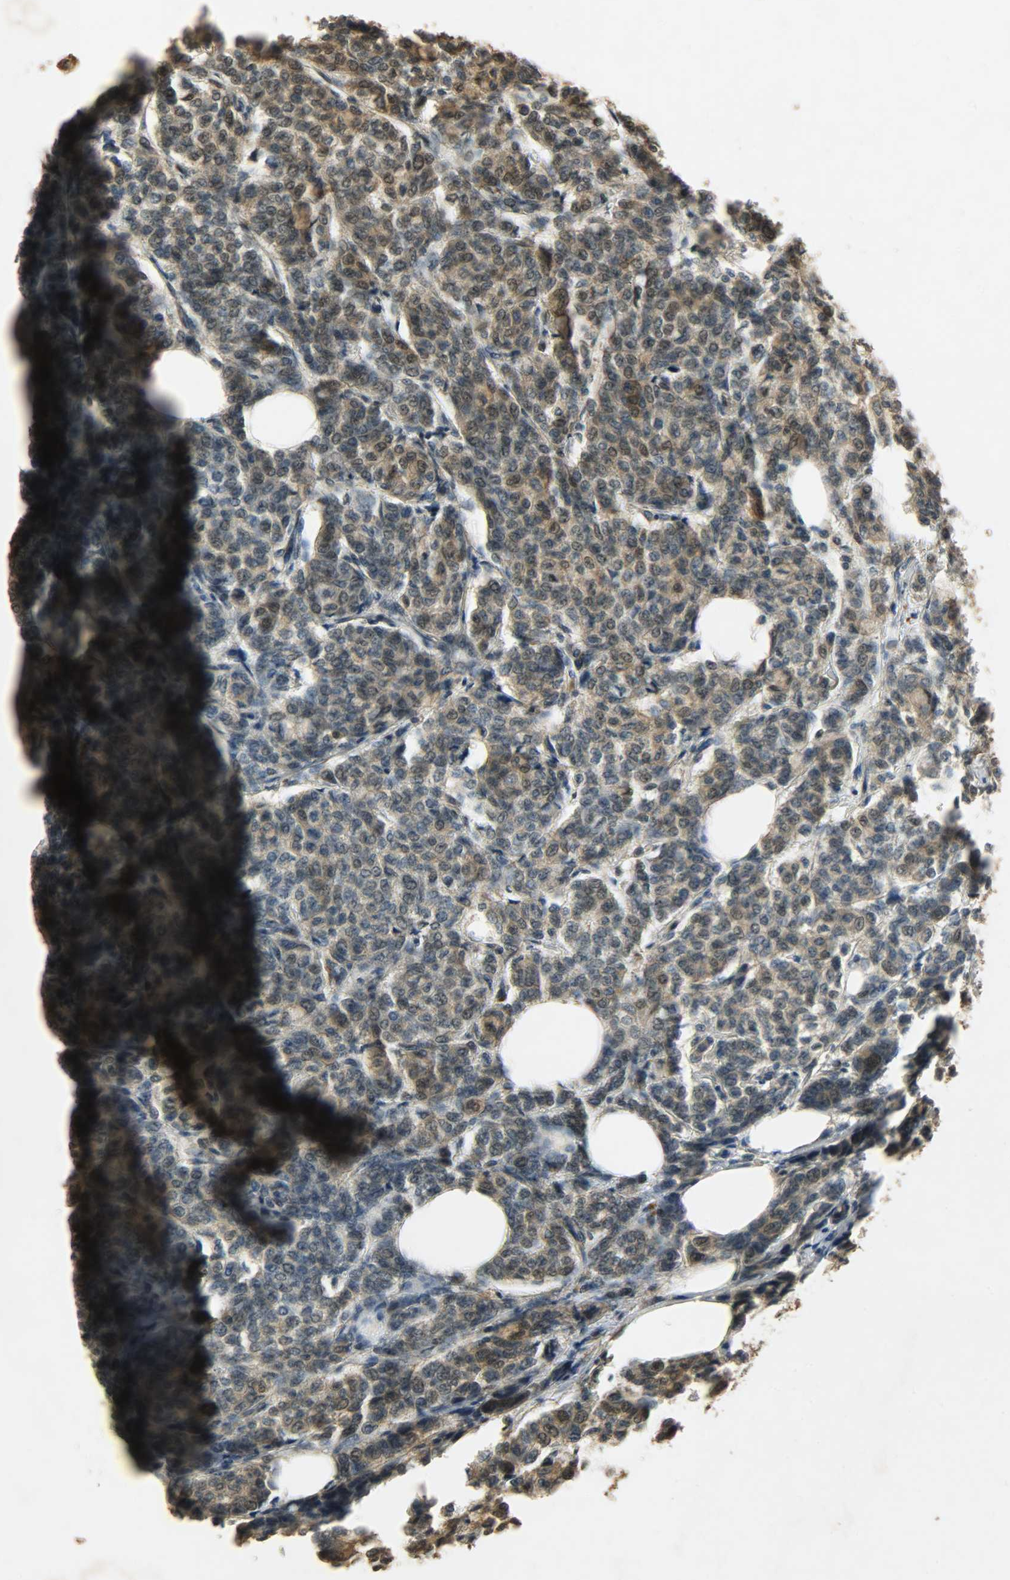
{"staining": {"intensity": "moderate", "quantity": ">75%", "location": "cytoplasmic/membranous,nuclear"}, "tissue": "breast cancer", "cell_type": "Tumor cells", "image_type": "cancer", "snomed": [{"axis": "morphology", "description": "Lobular carcinoma"}, {"axis": "topography", "description": "Breast"}], "caption": "This photomicrograph demonstrates IHC staining of human lobular carcinoma (breast), with medium moderate cytoplasmic/membranous and nuclear expression in about >75% of tumor cells.", "gene": "ATP2B1", "patient": {"sex": "female", "age": 60}}